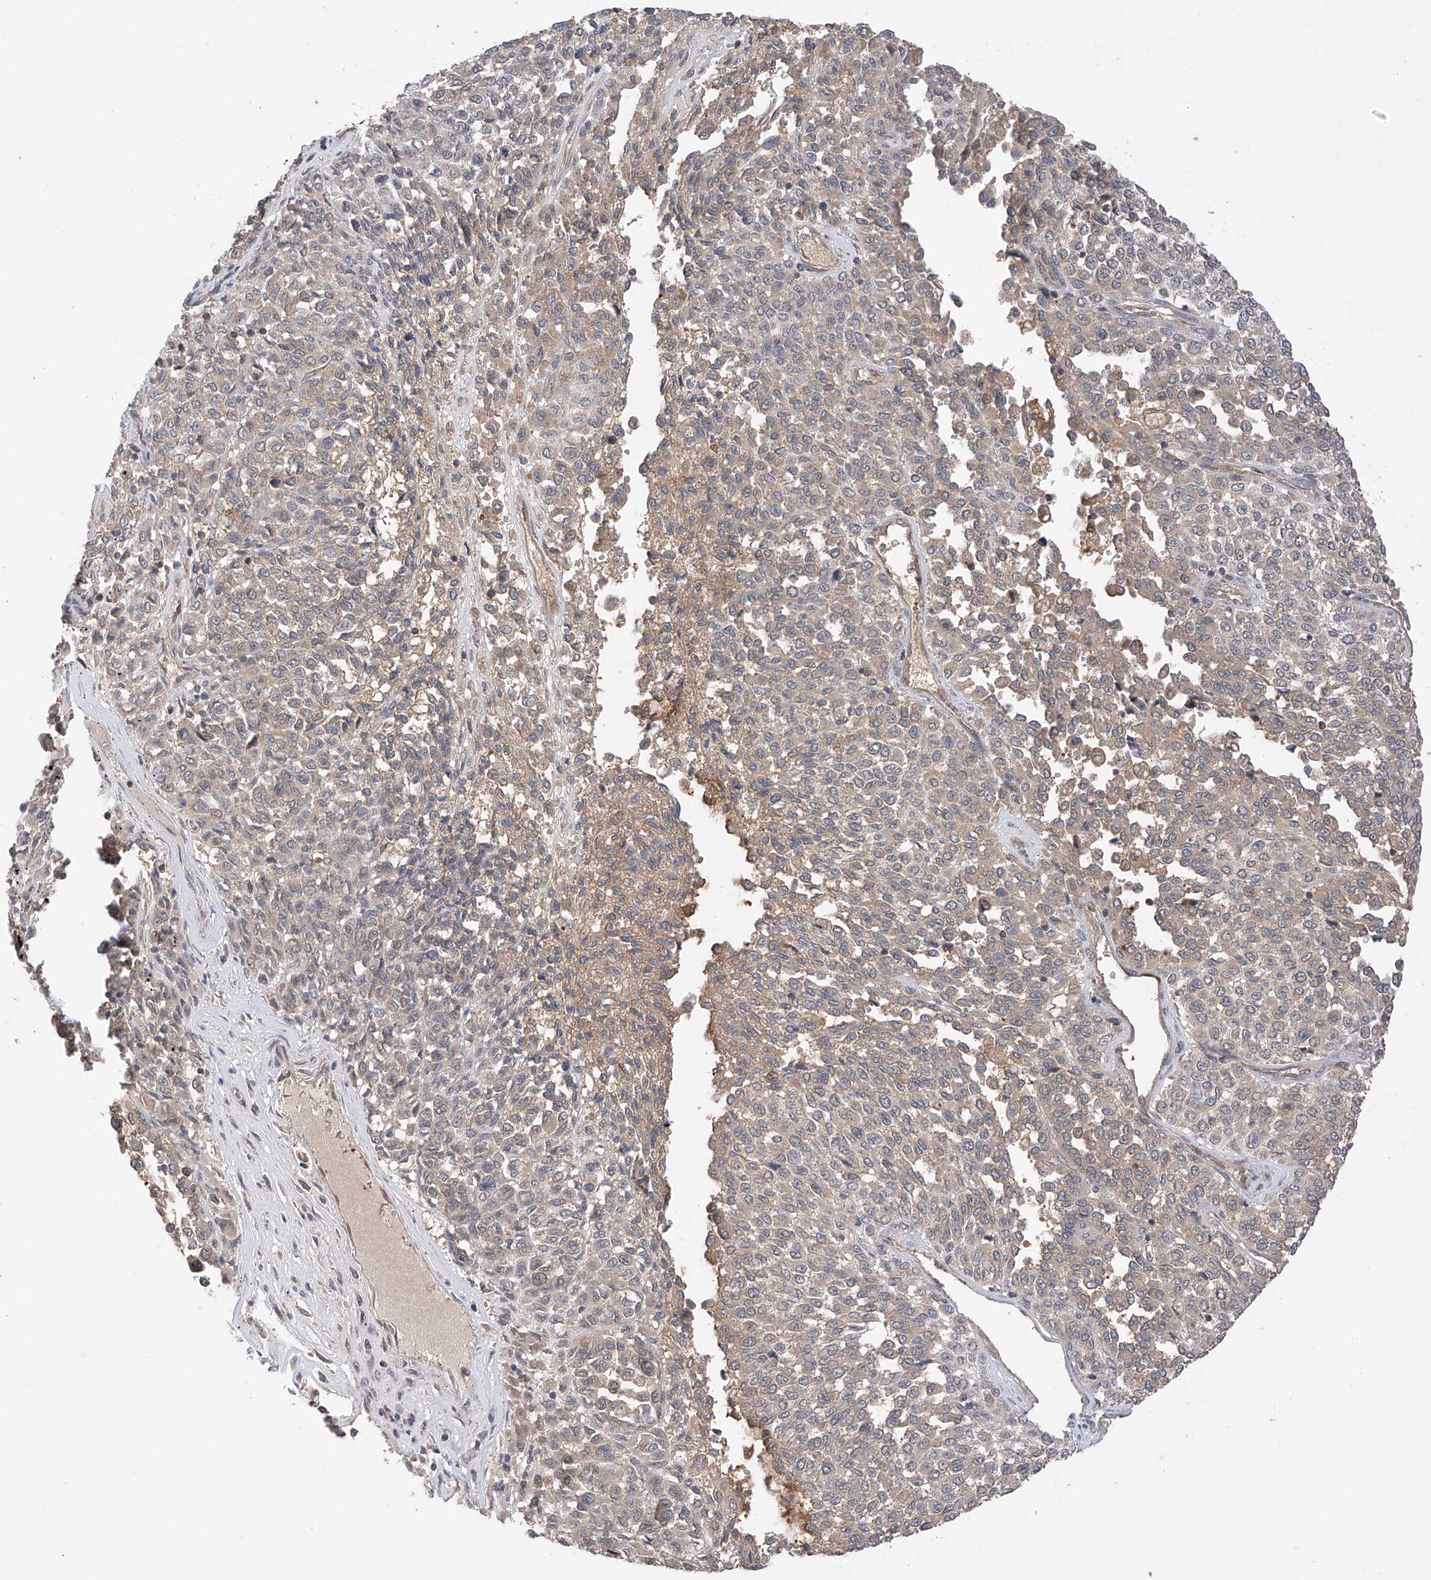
{"staining": {"intensity": "weak", "quantity": "25%-75%", "location": "cytoplasmic/membranous"}, "tissue": "melanoma", "cell_type": "Tumor cells", "image_type": "cancer", "snomed": [{"axis": "morphology", "description": "Malignant melanoma, Metastatic site"}, {"axis": "topography", "description": "Pancreas"}], "caption": "This micrograph displays immunohistochemistry (IHC) staining of melanoma, with low weak cytoplasmic/membranous staining in about 25%-75% of tumor cells.", "gene": "RPAIN", "patient": {"sex": "female", "age": 30}}